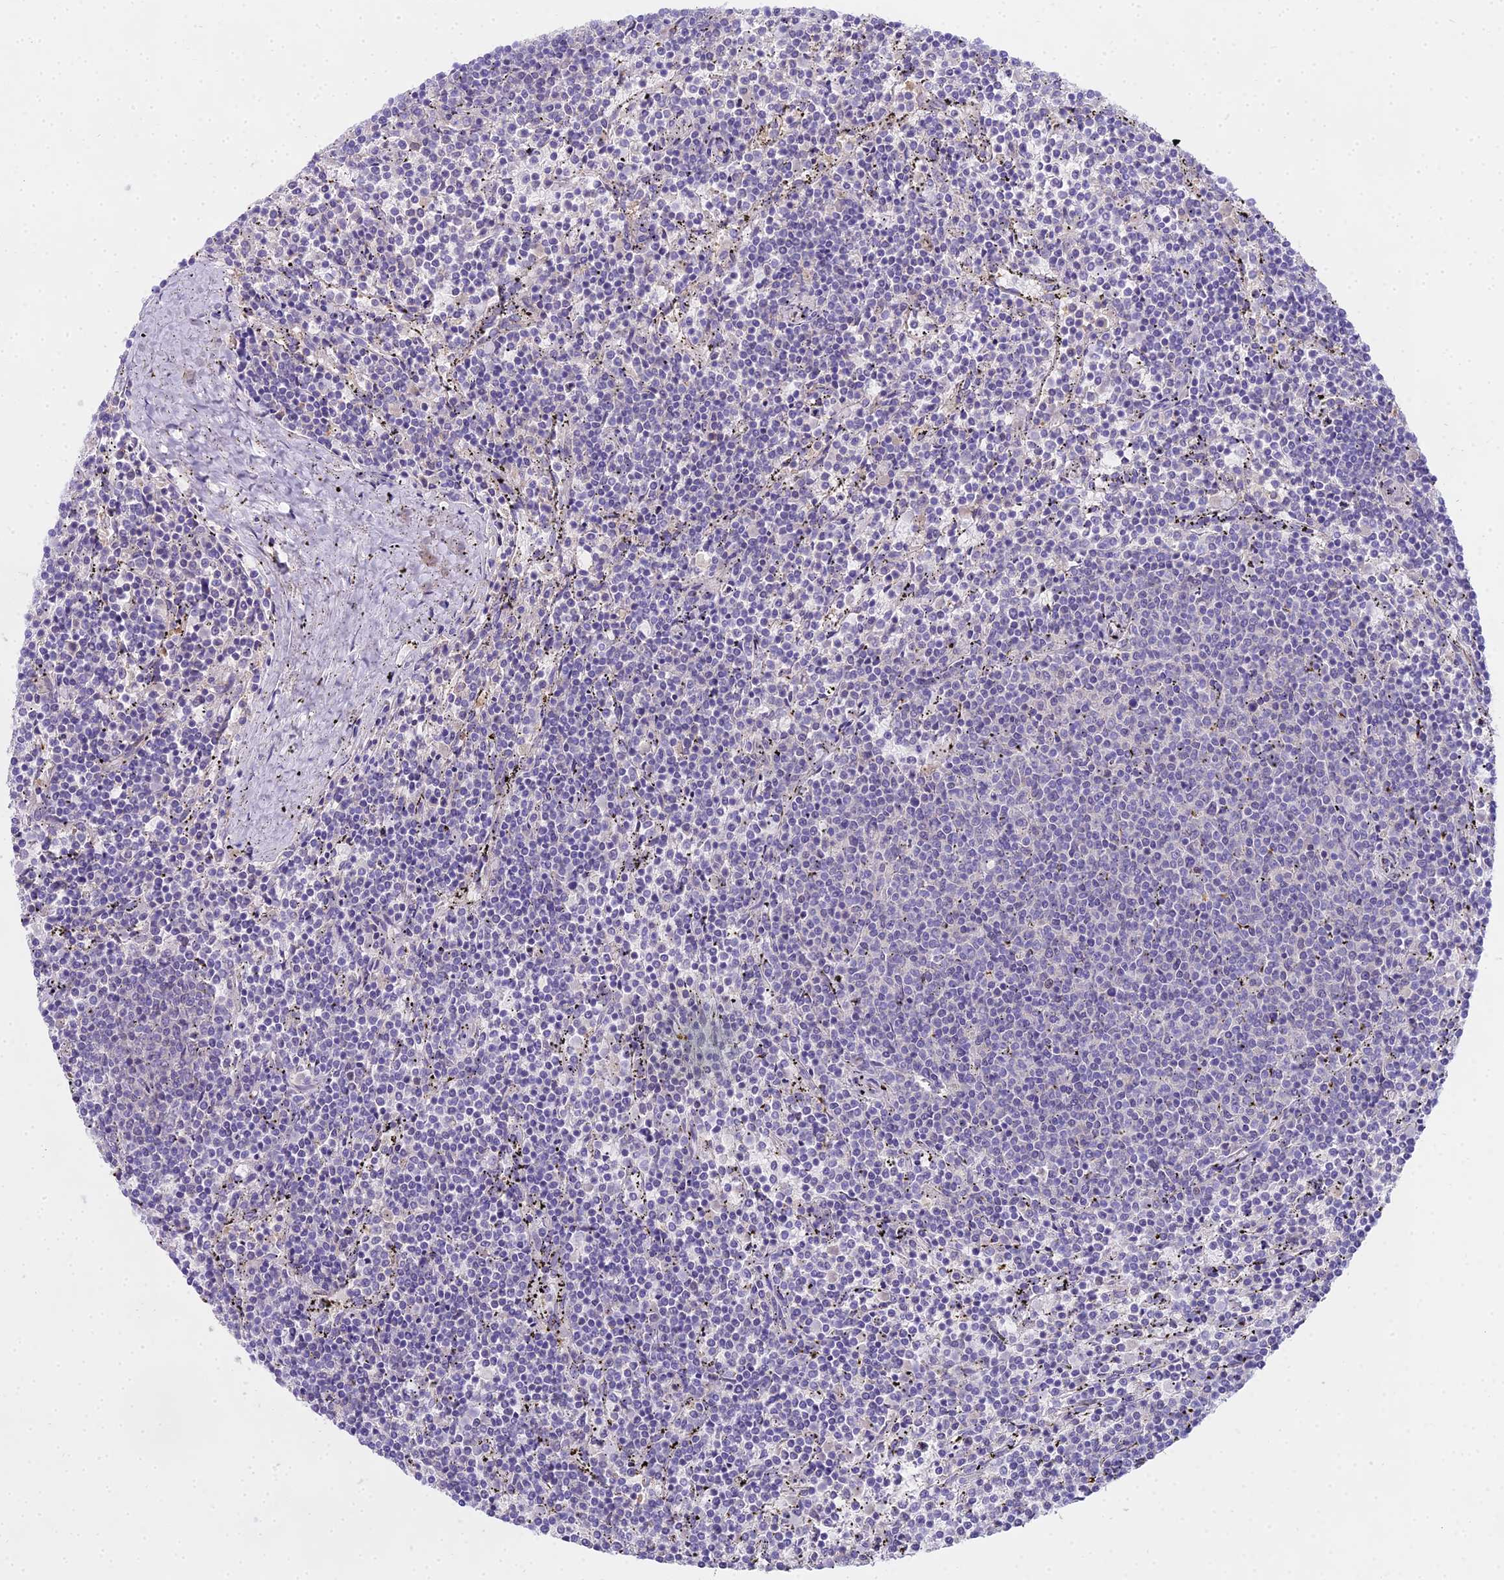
{"staining": {"intensity": "negative", "quantity": "none", "location": "none"}, "tissue": "lymphoma", "cell_type": "Tumor cells", "image_type": "cancer", "snomed": [{"axis": "morphology", "description": "Malignant lymphoma, non-Hodgkin's type, Low grade"}, {"axis": "topography", "description": "Spleen"}], "caption": "IHC micrograph of neoplastic tissue: lymphoma stained with DAB displays no significant protein staining in tumor cells. (DAB IHC, high magnification).", "gene": "MAT2A", "patient": {"sex": "female", "age": 50}}